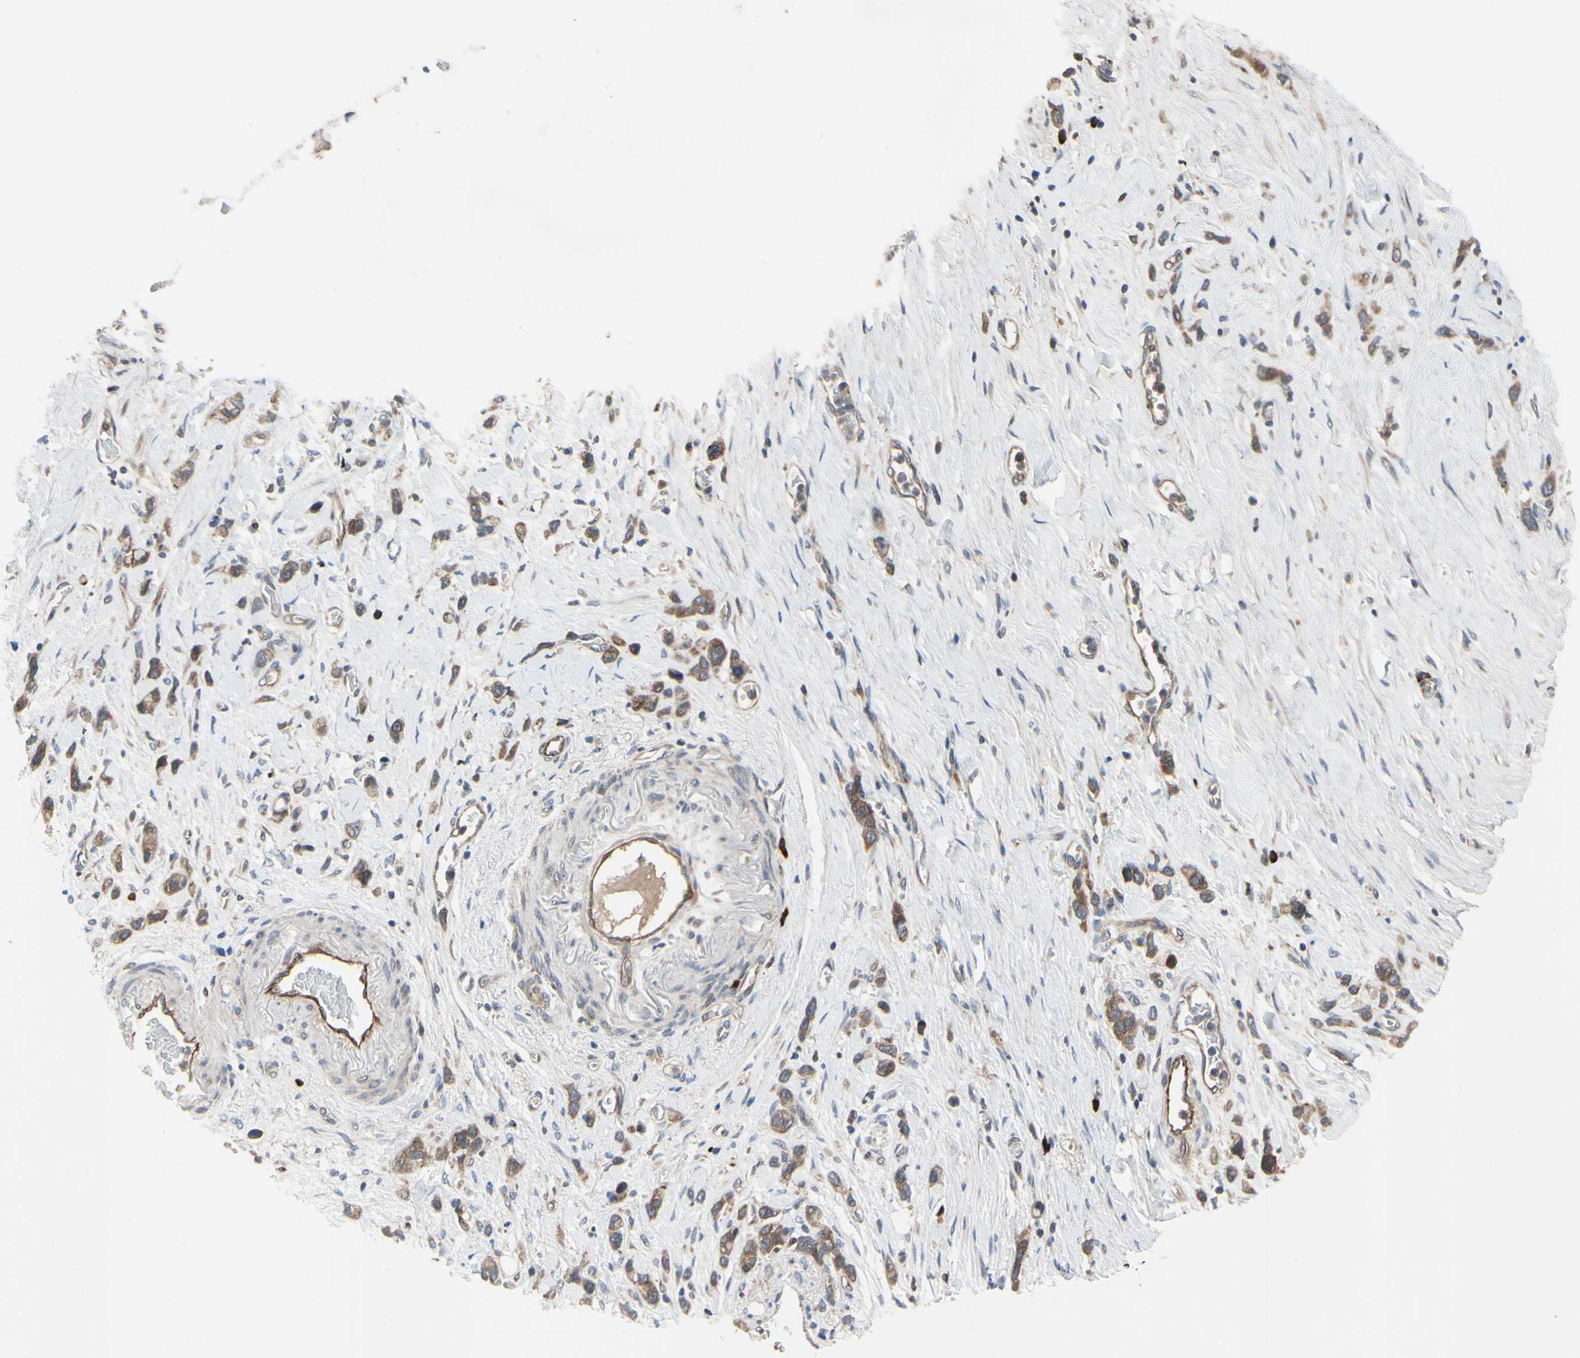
{"staining": {"intensity": "moderate", "quantity": ">75%", "location": "cytoplasmic/membranous"}, "tissue": "stomach cancer", "cell_type": "Tumor cells", "image_type": "cancer", "snomed": [{"axis": "morphology", "description": "Normal tissue, NOS"}, {"axis": "morphology", "description": "Adenocarcinoma, NOS"}, {"axis": "morphology", "description": "Adenocarcinoma, High grade"}, {"axis": "topography", "description": "Stomach, upper"}, {"axis": "topography", "description": "Stomach"}], "caption": "DAB immunohistochemical staining of stomach cancer shows moderate cytoplasmic/membranous protein positivity in approximately >75% of tumor cells.", "gene": "XIAP", "patient": {"sex": "female", "age": 65}}